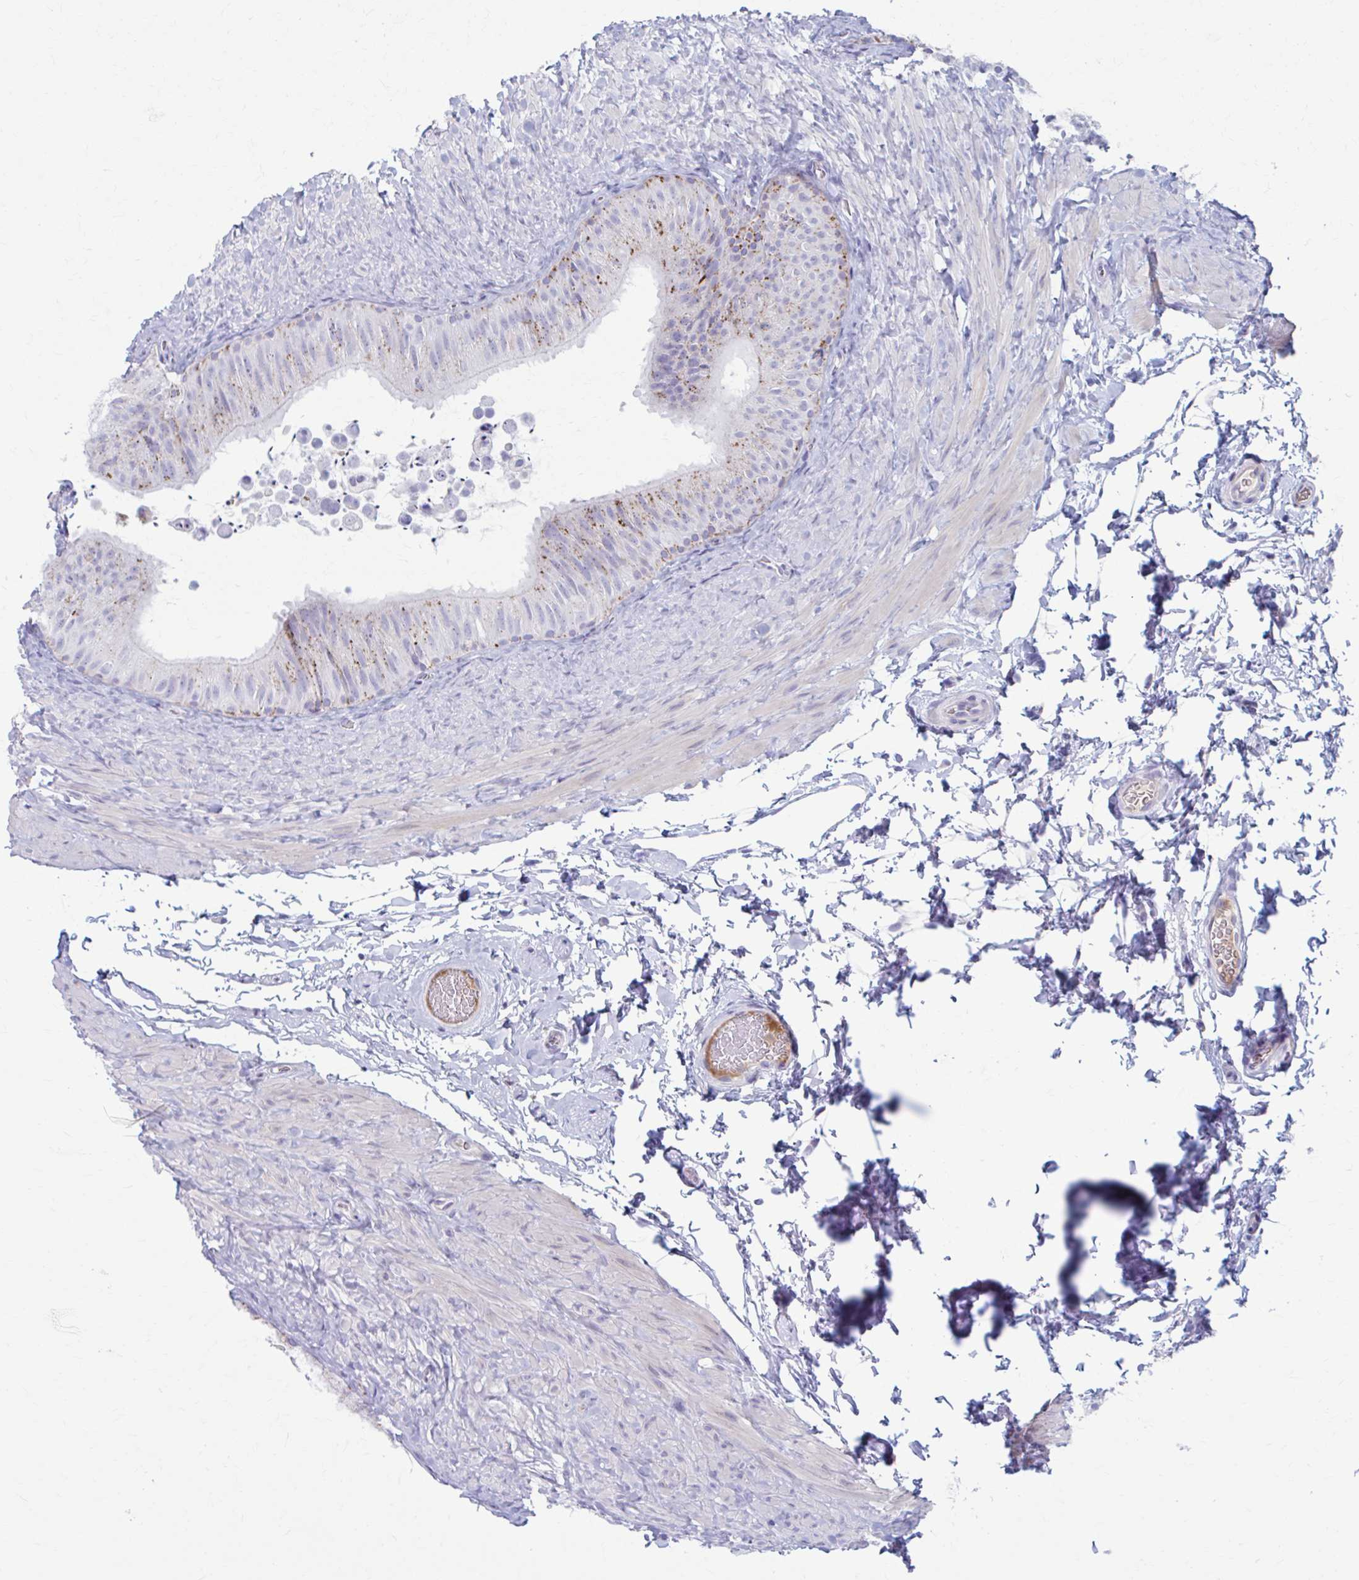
{"staining": {"intensity": "moderate", "quantity": "<25%", "location": "cytoplasmic/membranous"}, "tissue": "epididymis", "cell_type": "Glandular cells", "image_type": "normal", "snomed": [{"axis": "morphology", "description": "Normal tissue, NOS"}, {"axis": "topography", "description": "Epididymis, spermatic cord, NOS"}, {"axis": "topography", "description": "Epididymis"}], "caption": "This histopathology image displays immunohistochemistry staining of benign human epididymis, with low moderate cytoplasmic/membranous expression in about <25% of glandular cells.", "gene": "C12orf71", "patient": {"sex": "male", "age": 31}}